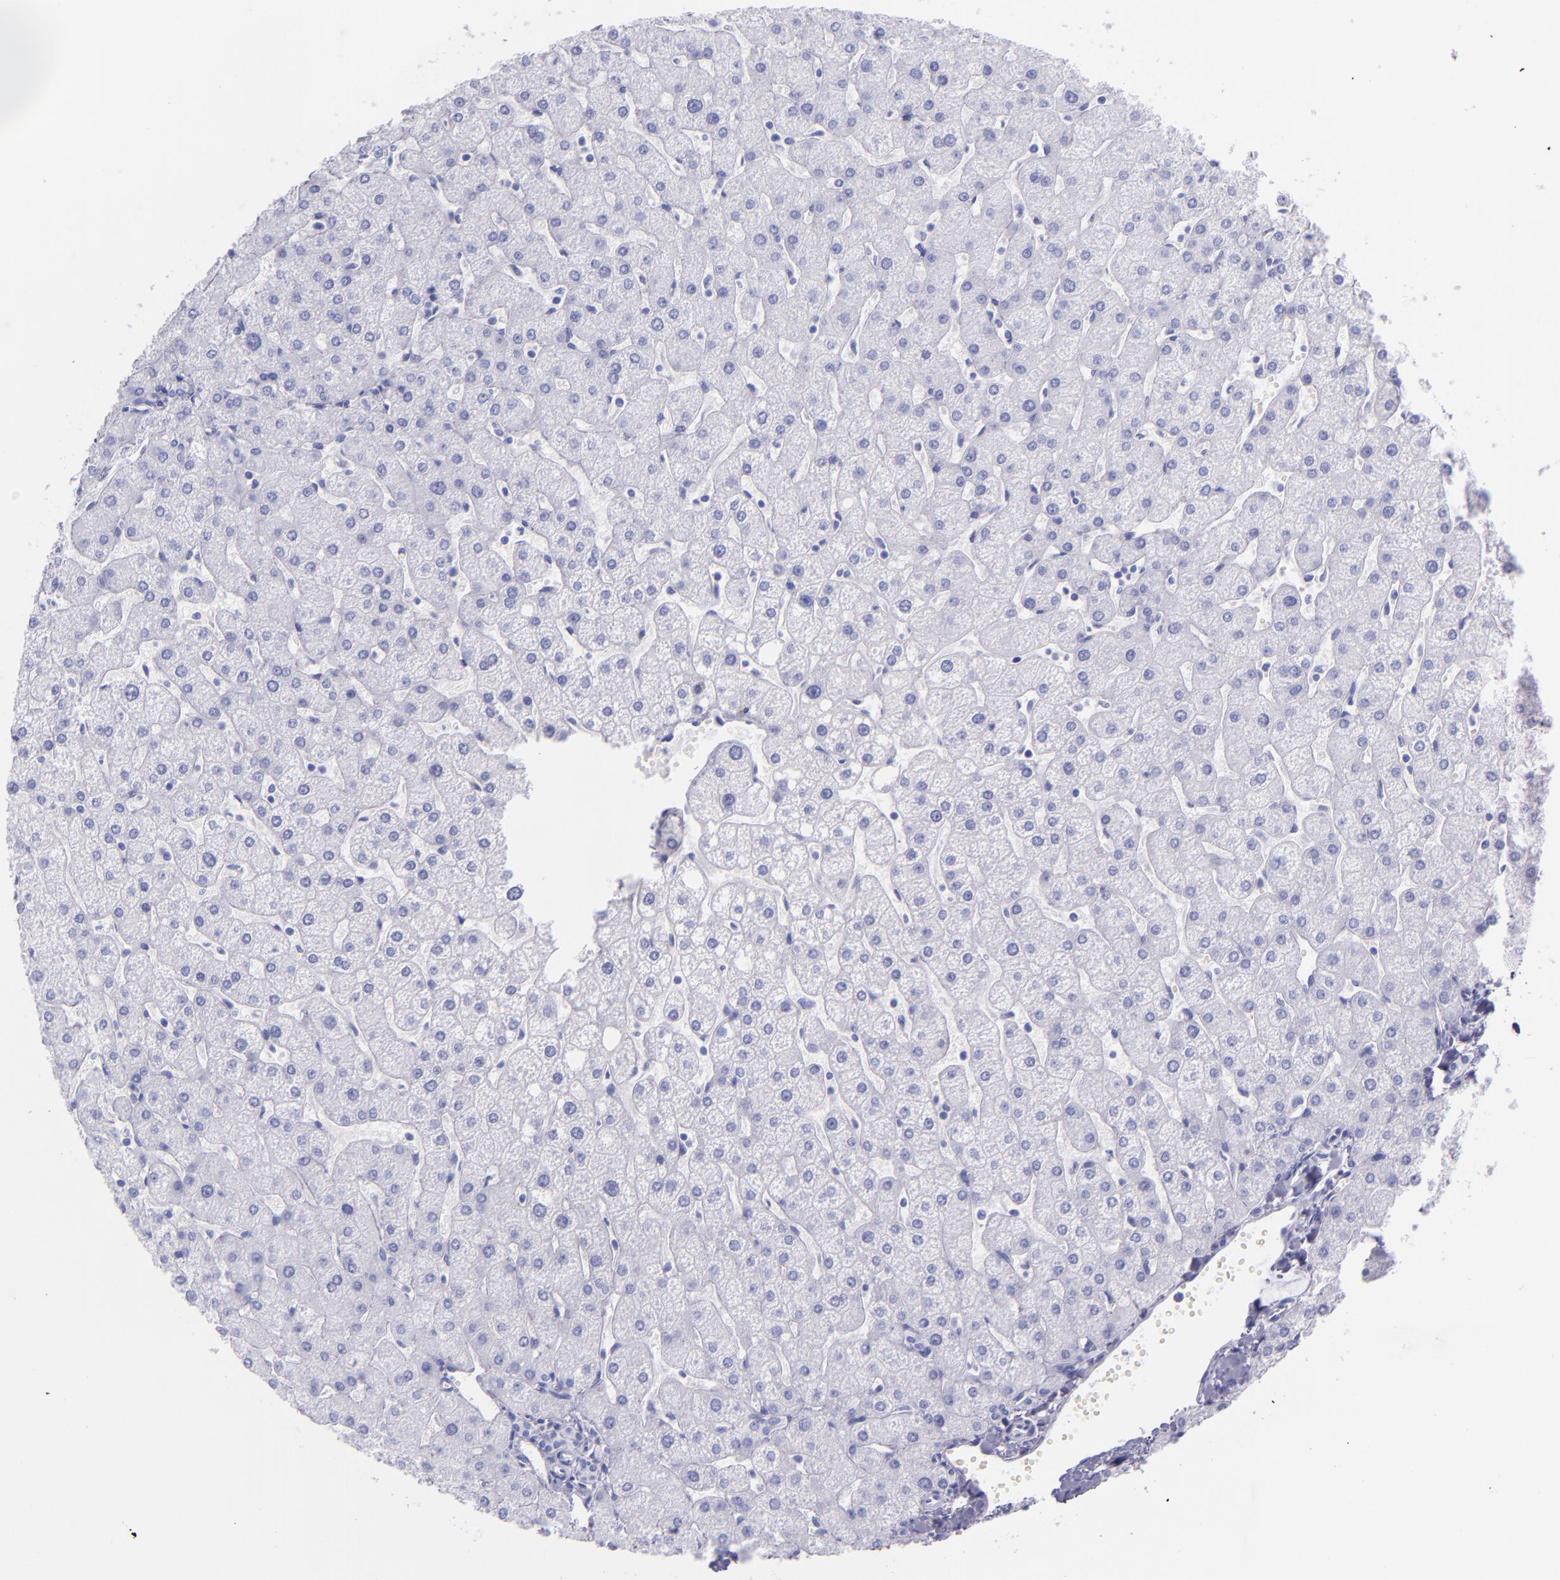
{"staining": {"intensity": "negative", "quantity": "none", "location": "none"}, "tissue": "liver", "cell_type": "Cholangiocytes", "image_type": "normal", "snomed": [{"axis": "morphology", "description": "Normal tissue, NOS"}, {"axis": "topography", "description": "Liver"}], "caption": "Immunohistochemistry (IHC) of benign liver shows no staining in cholangiocytes.", "gene": "SFTPA2", "patient": {"sex": "male", "age": 67}}